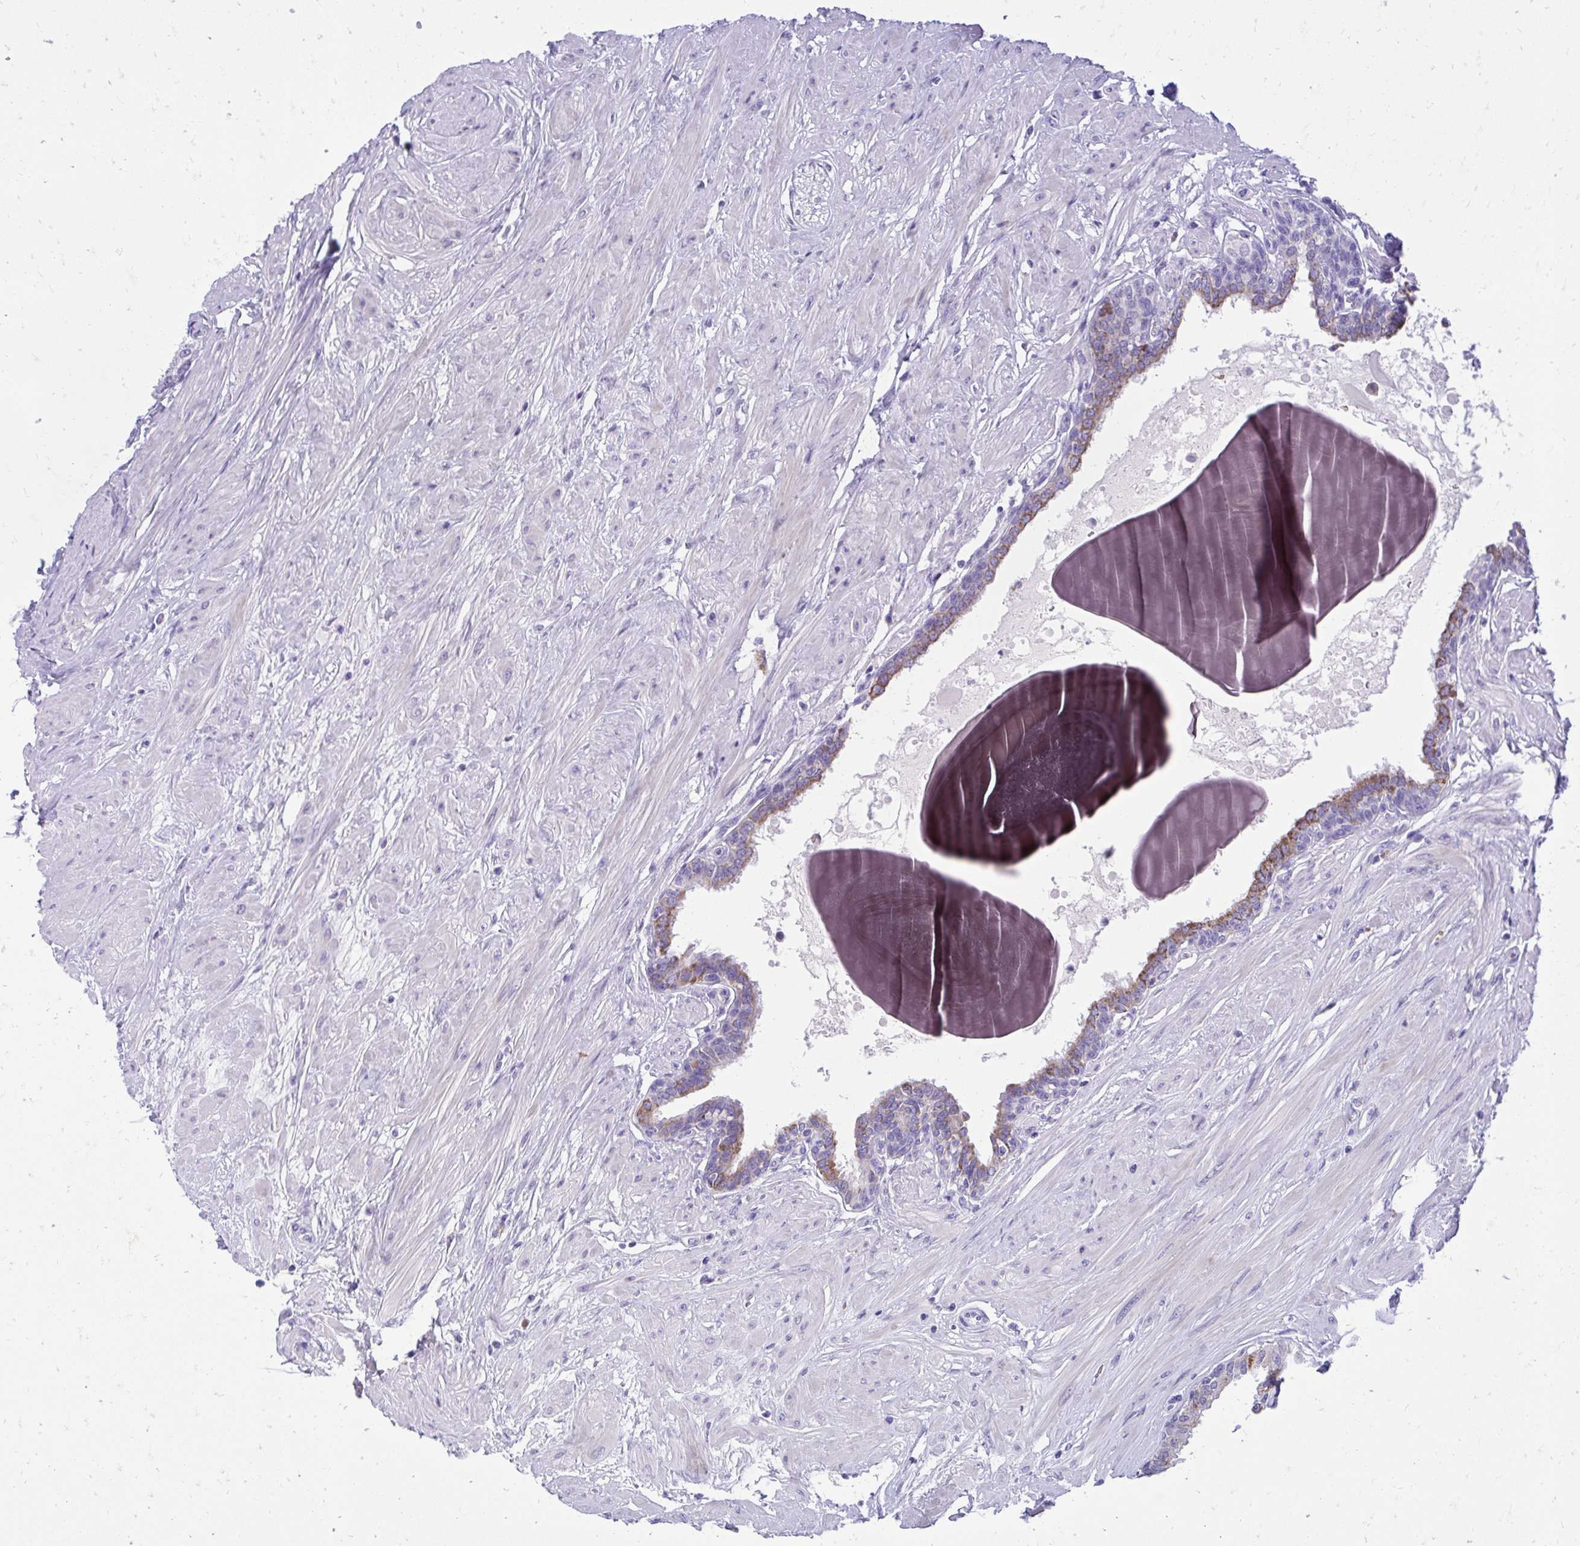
{"staining": {"intensity": "moderate", "quantity": "<25%", "location": "cytoplasmic/membranous"}, "tissue": "seminal vesicle", "cell_type": "Glandular cells", "image_type": "normal", "snomed": [{"axis": "morphology", "description": "Normal tissue, NOS"}, {"axis": "topography", "description": "Prostate"}, {"axis": "topography", "description": "Seminal veicle"}], "caption": "Seminal vesicle stained for a protein exhibits moderate cytoplasmic/membranous positivity in glandular cells. Using DAB (3,3'-diaminobenzidine) (brown) and hematoxylin (blue) stains, captured at high magnification using brightfield microscopy.", "gene": "AIG1", "patient": {"sex": "male", "age": 60}}